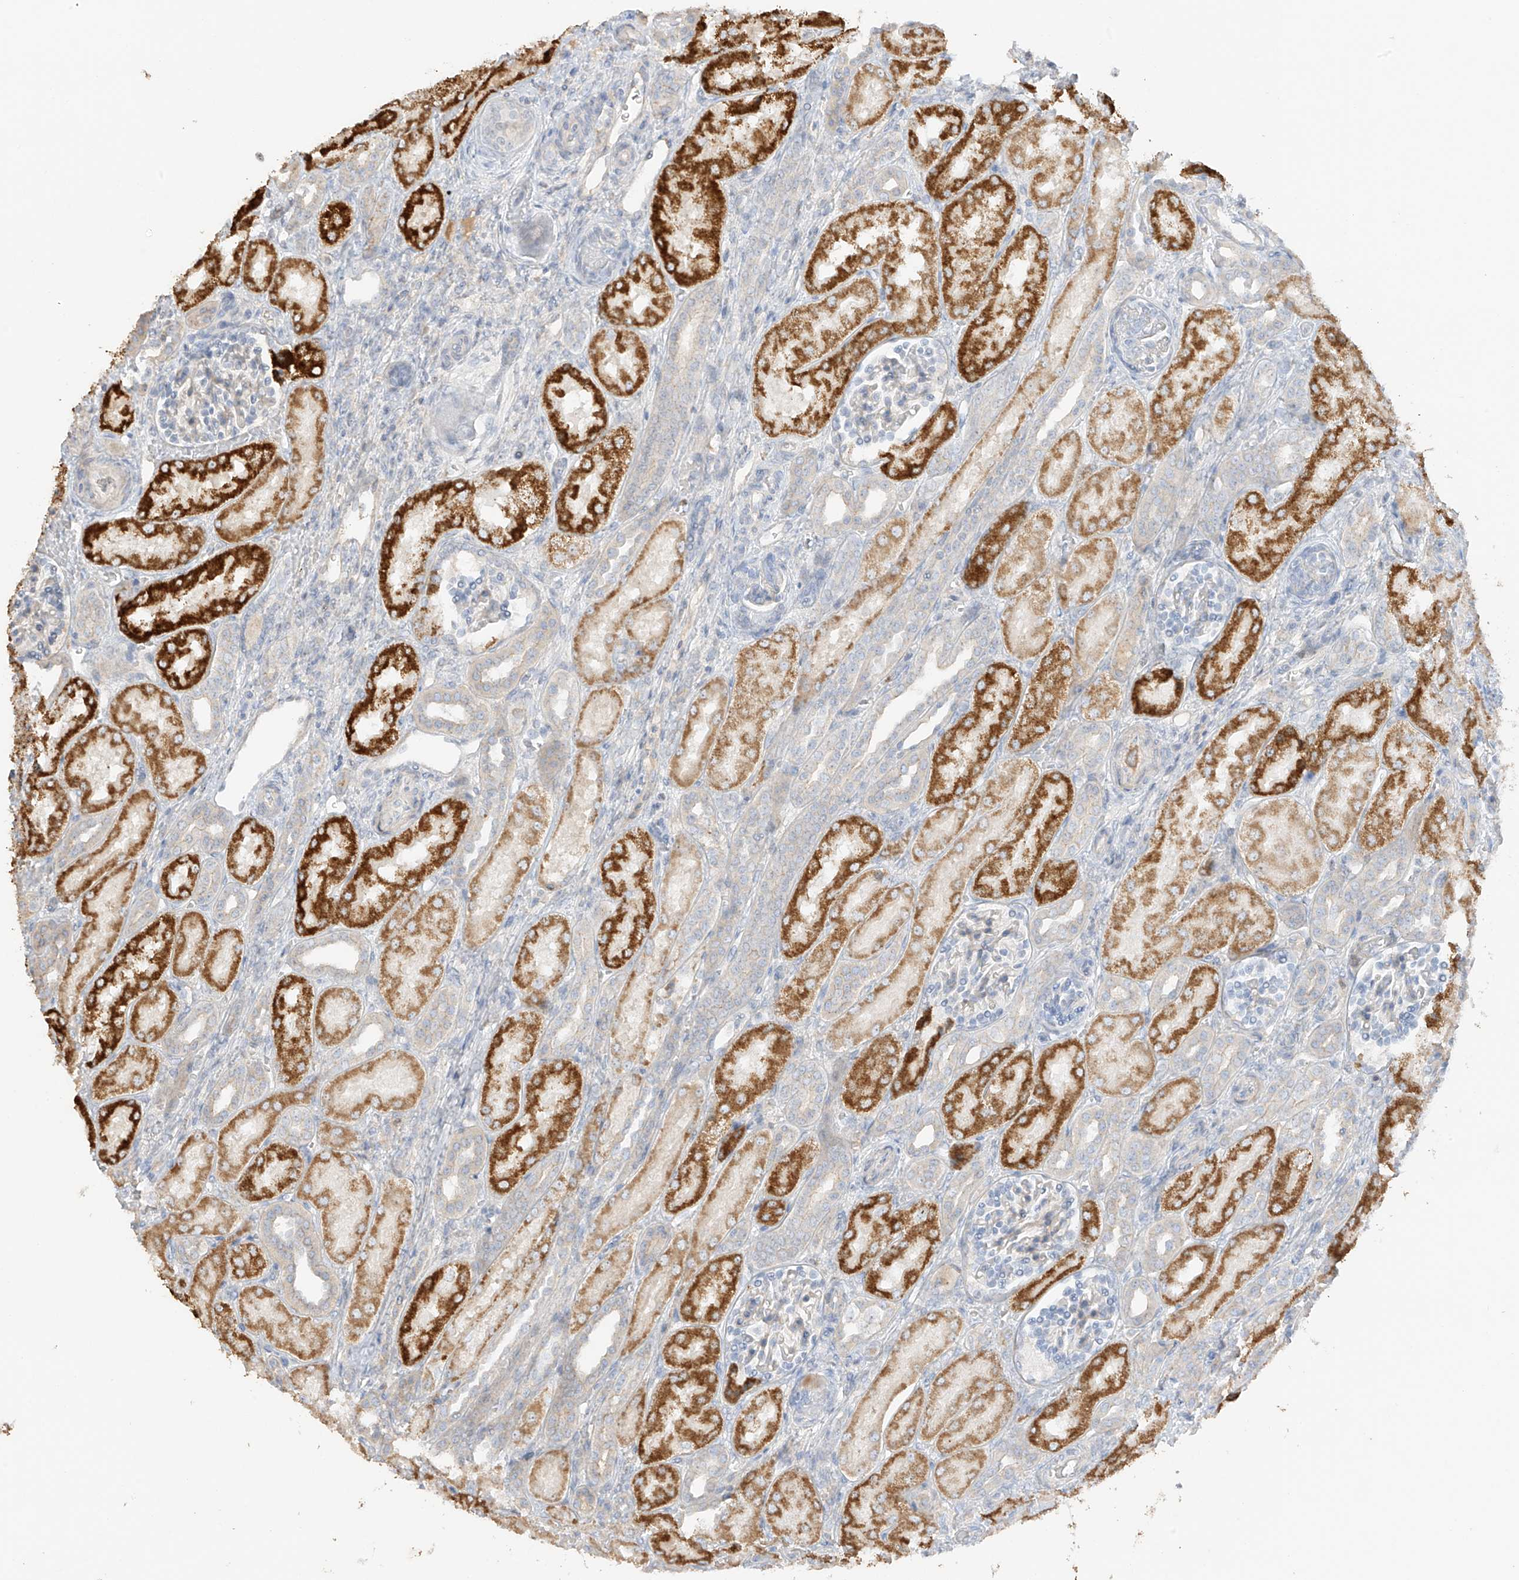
{"staining": {"intensity": "negative", "quantity": "none", "location": "none"}, "tissue": "kidney", "cell_type": "Cells in glomeruli", "image_type": "normal", "snomed": [{"axis": "morphology", "description": "Normal tissue, NOS"}, {"axis": "morphology", "description": "Neoplasm, malignant, NOS"}, {"axis": "topography", "description": "Kidney"}], "caption": "Human kidney stained for a protein using immunohistochemistry (IHC) shows no positivity in cells in glomeruli.", "gene": "ZBTB41", "patient": {"sex": "female", "age": 1}}